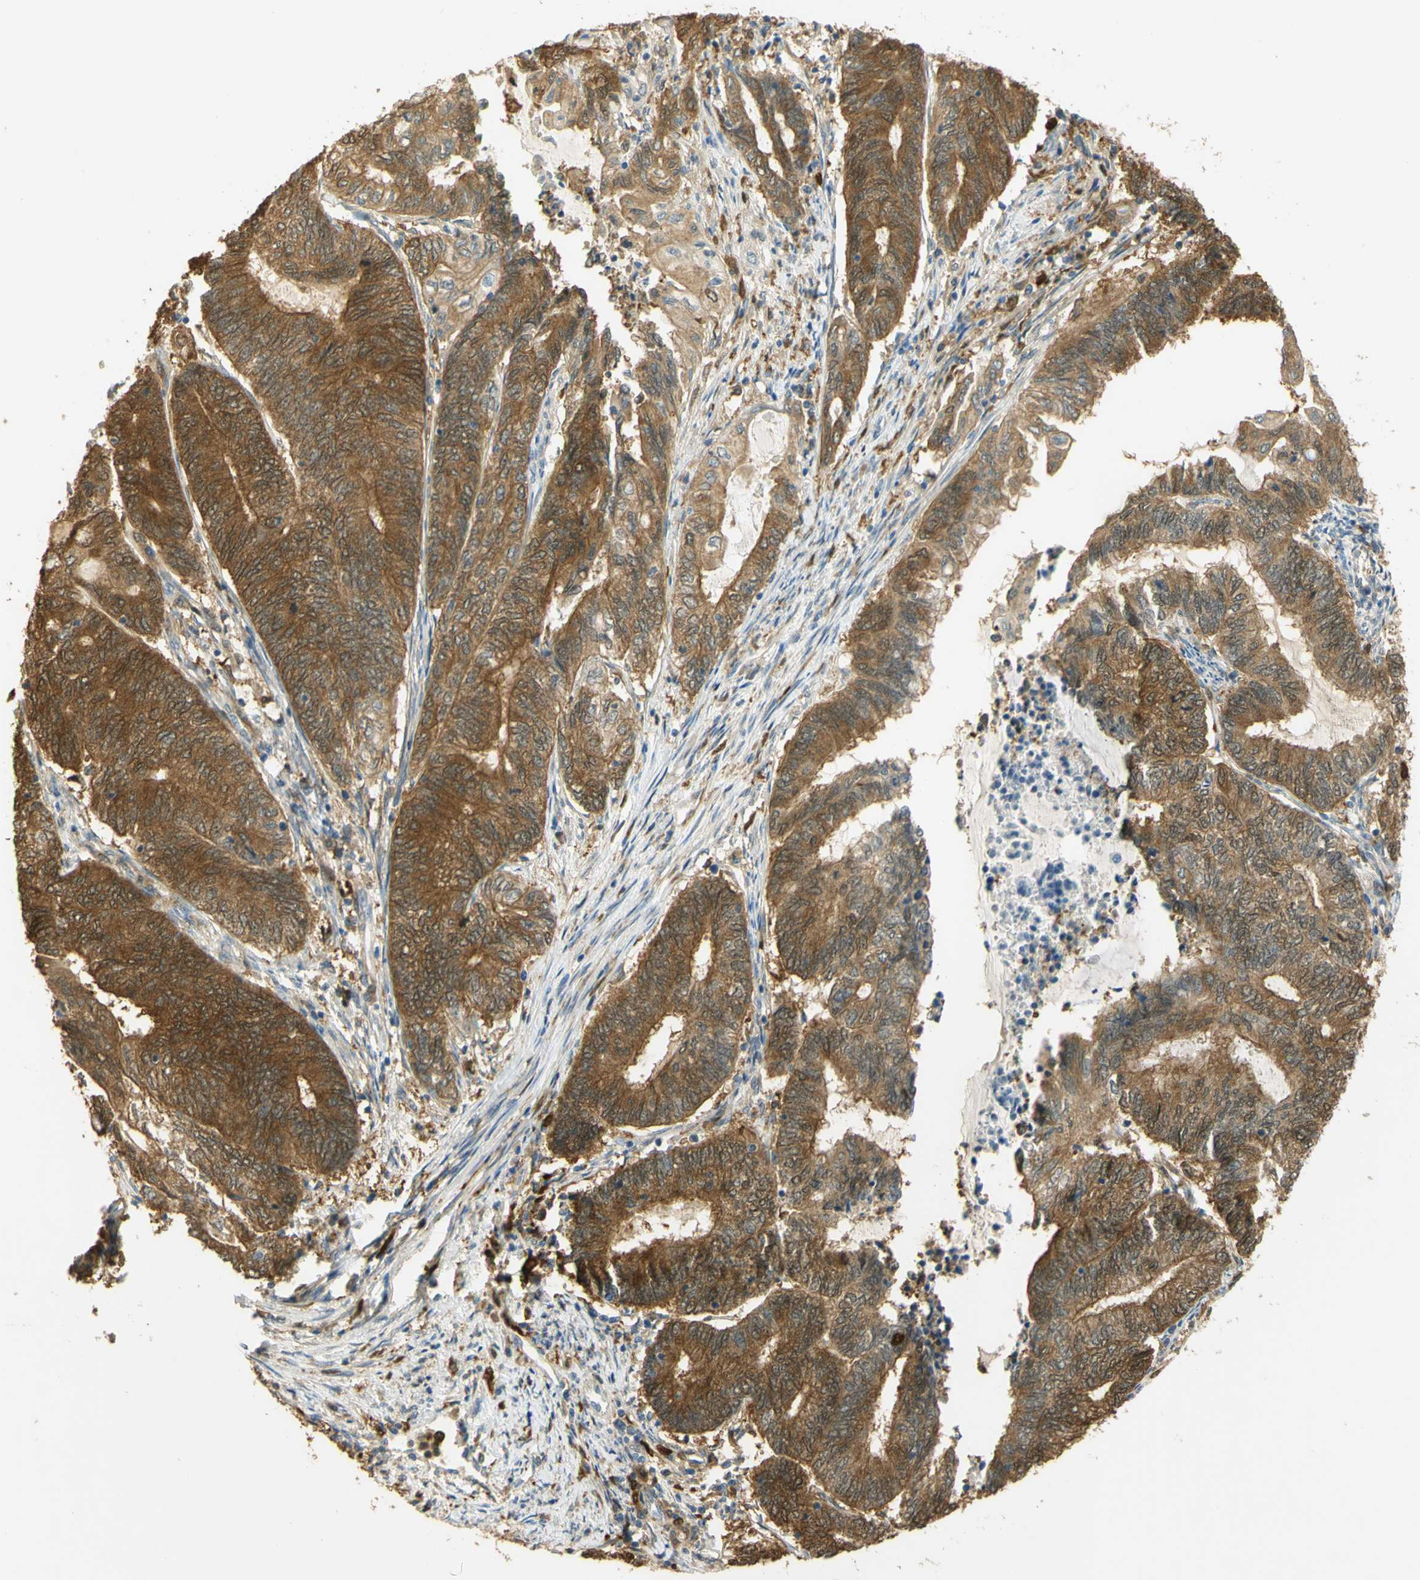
{"staining": {"intensity": "moderate", "quantity": ">75%", "location": "cytoplasmic/membranous"}, "tissue": "endometrial cancer", "cell_type": "Tumor cells", "image_type": "cancer", "snomed": [{"axis": "morphology", "description": "Adenocarcinoma, NOS"}, {"axis": "topography", "description": "Uterus"}, {"axis": "topography", "description": "Endometrium"}], "caption": "Adenocarcinoma (endometrial) tissue demonstrates moderate cytoplasmic/membranous expression in about >75% of tumor cells (IHC, brightfield microscopy, high magnification).", "gene": "PAK1", "patient": {"sex": "female", "age": 70}}